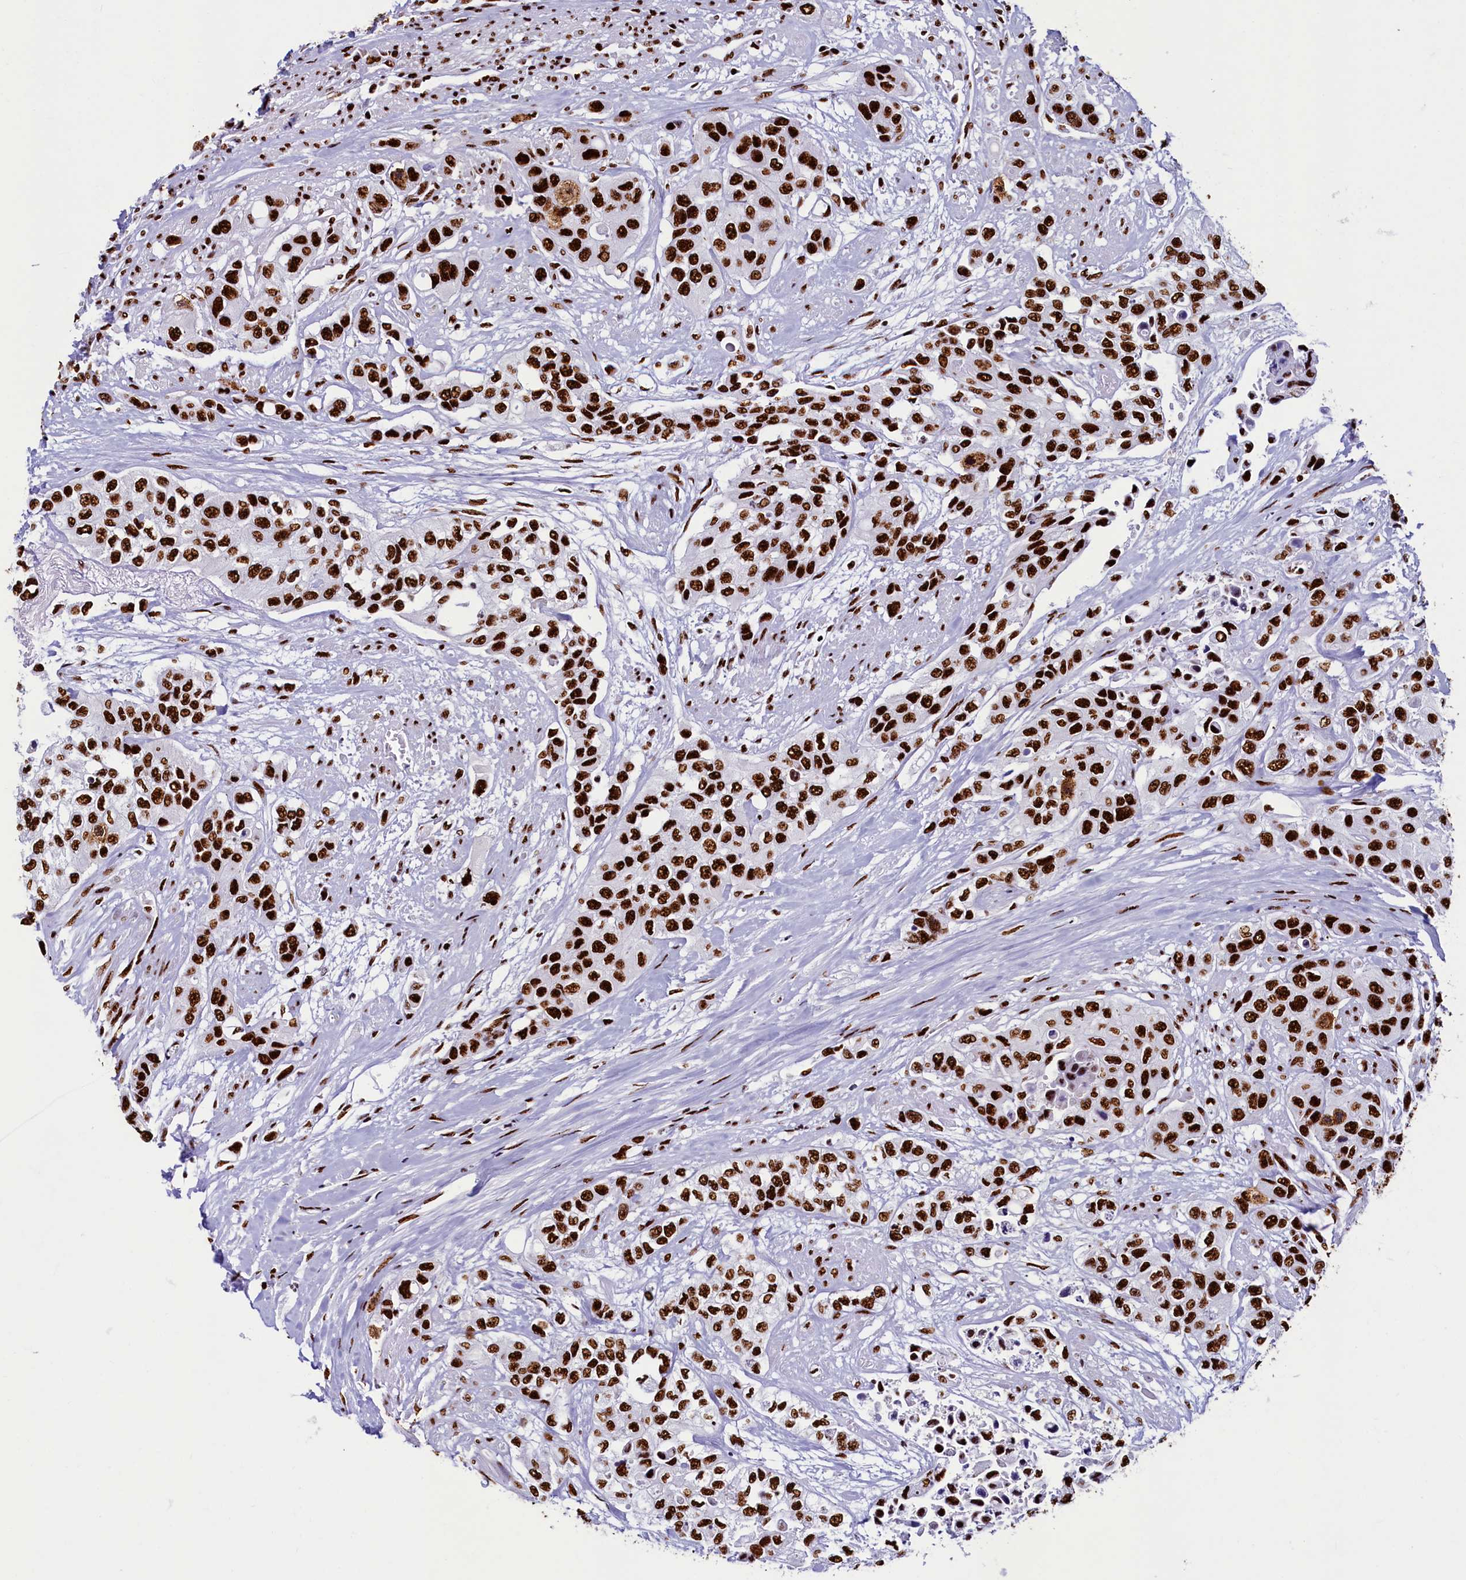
{"staining": {"intensity": "strong", "quantity": ">75%", "location": "nuclear"}, "tissue": "urothelial cancer", "cell_type": "Tumor cells", "image_type": "cancer", "snomed": [{"axis": "morphology", "description": "Normal tissue, NOS"}, {"axis": "morphology", "description": "Urothelial carcinoma, High grade"}, {"axis": "topography", "description": "Vascular tissue"}, {"axis": "topography", "description": "Urinary bladder"}], "caption": "A brown stain labels strong nuclear staining of a protein in human urothelial carcinoma (high-grade) tumor cells. Using DAB (3,3'-diaminobenzidine) (brown) and hematoxylin (blue) stains, captured at high magnification using brightfield microscopy.", "gene": "SRRM2", "patient": {"sex": "female", "age": 56}}